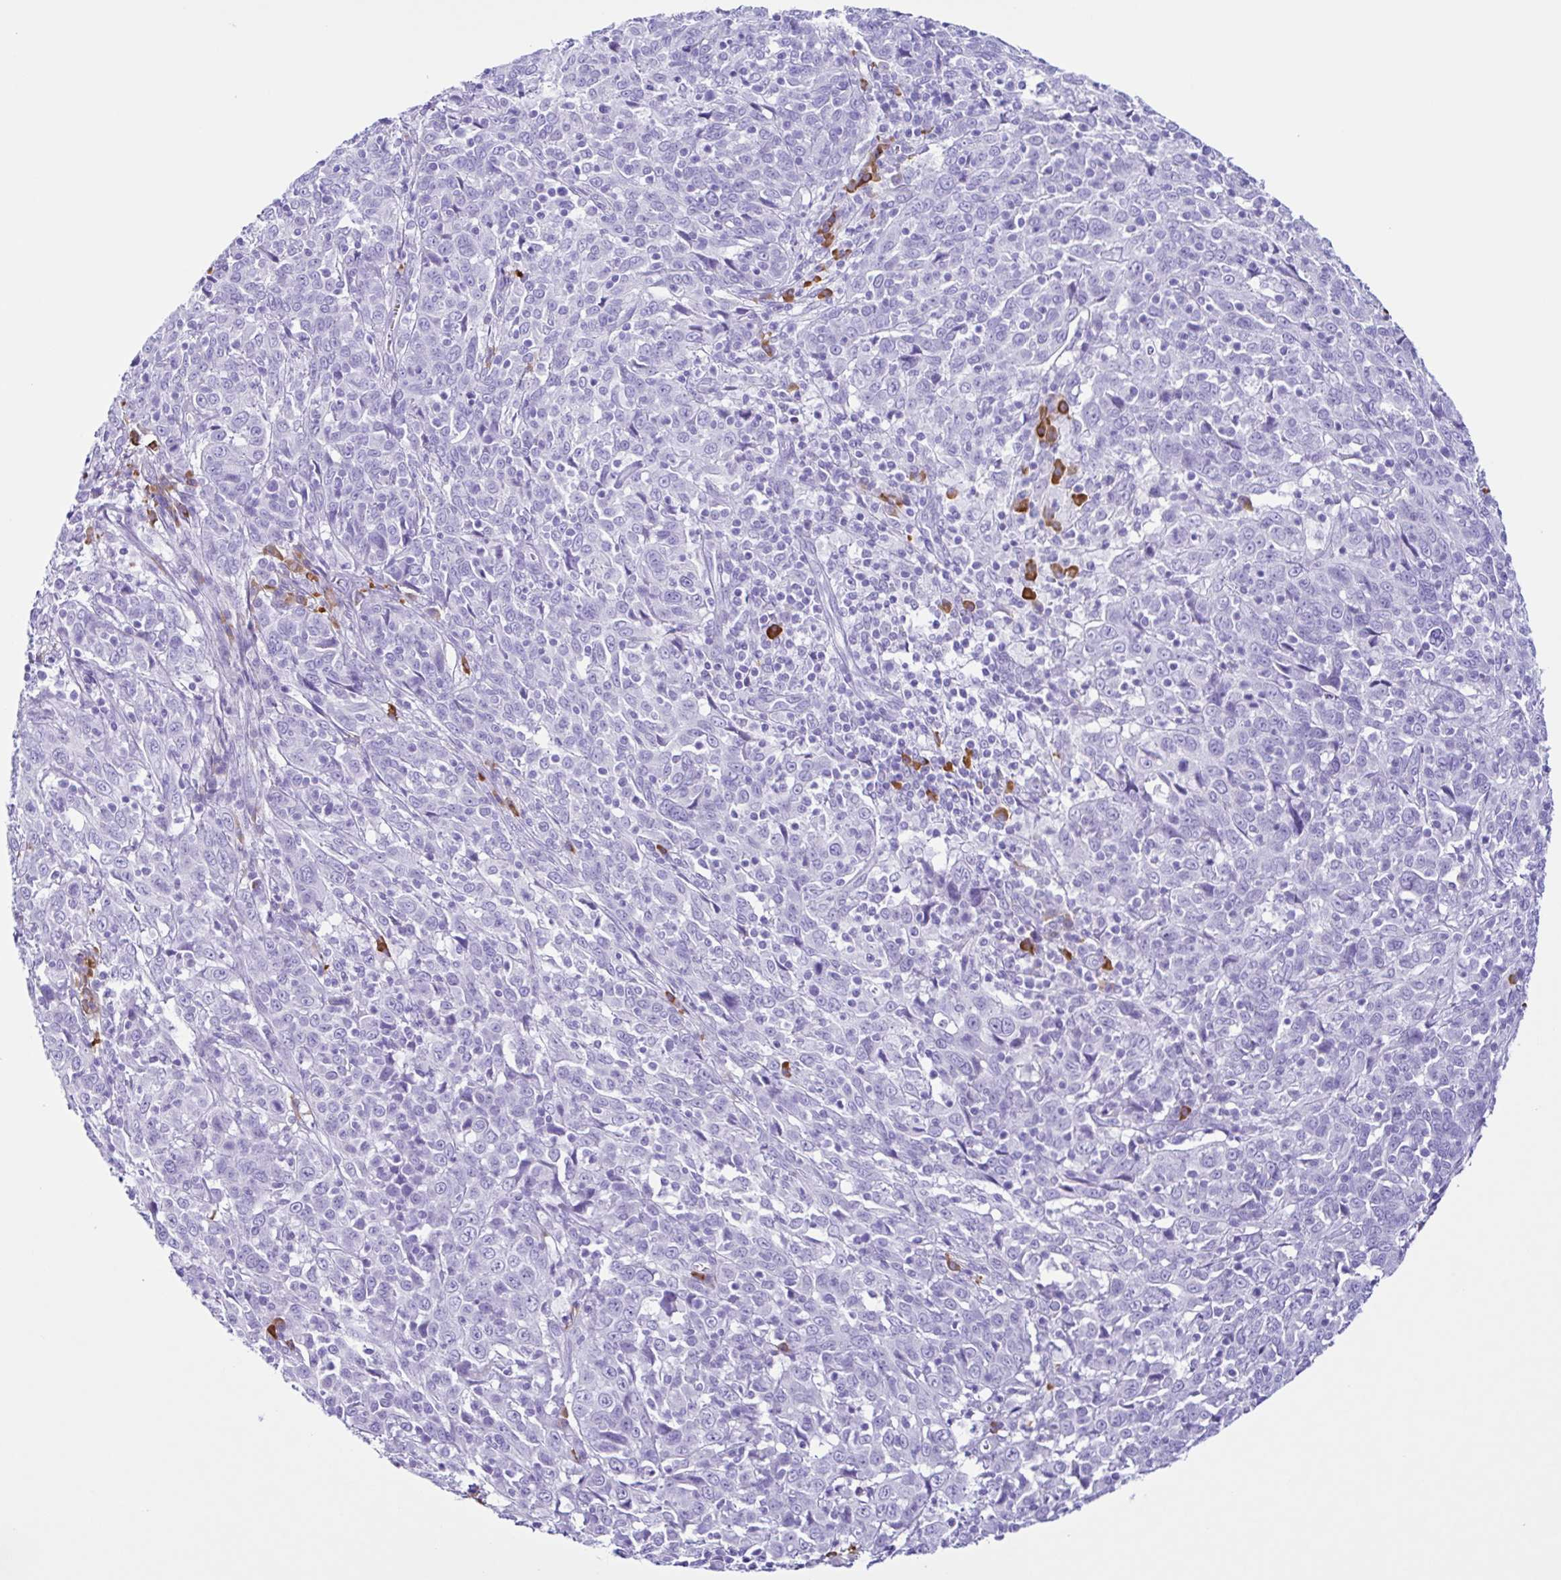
{"staining": {"intensity": "negative", "quantity": "none", "location": "none"}, "tissue": "cervical cancer", "cell_type": "Tumor cells", "image_type": "cancer", "snomed": [{"axis": "morphology", "description": "Squamous cell carcinoma, NOS"}, {"axis": "topography", "description": "Cervix"}], "caption": "Human cervical squamous cell carcinoma stained for a protein using immunohistochemistry (IHC) displays no positivity in tumor cells.", "gene": "PIGF", "patient": {"sex": "female", "age": 46}}